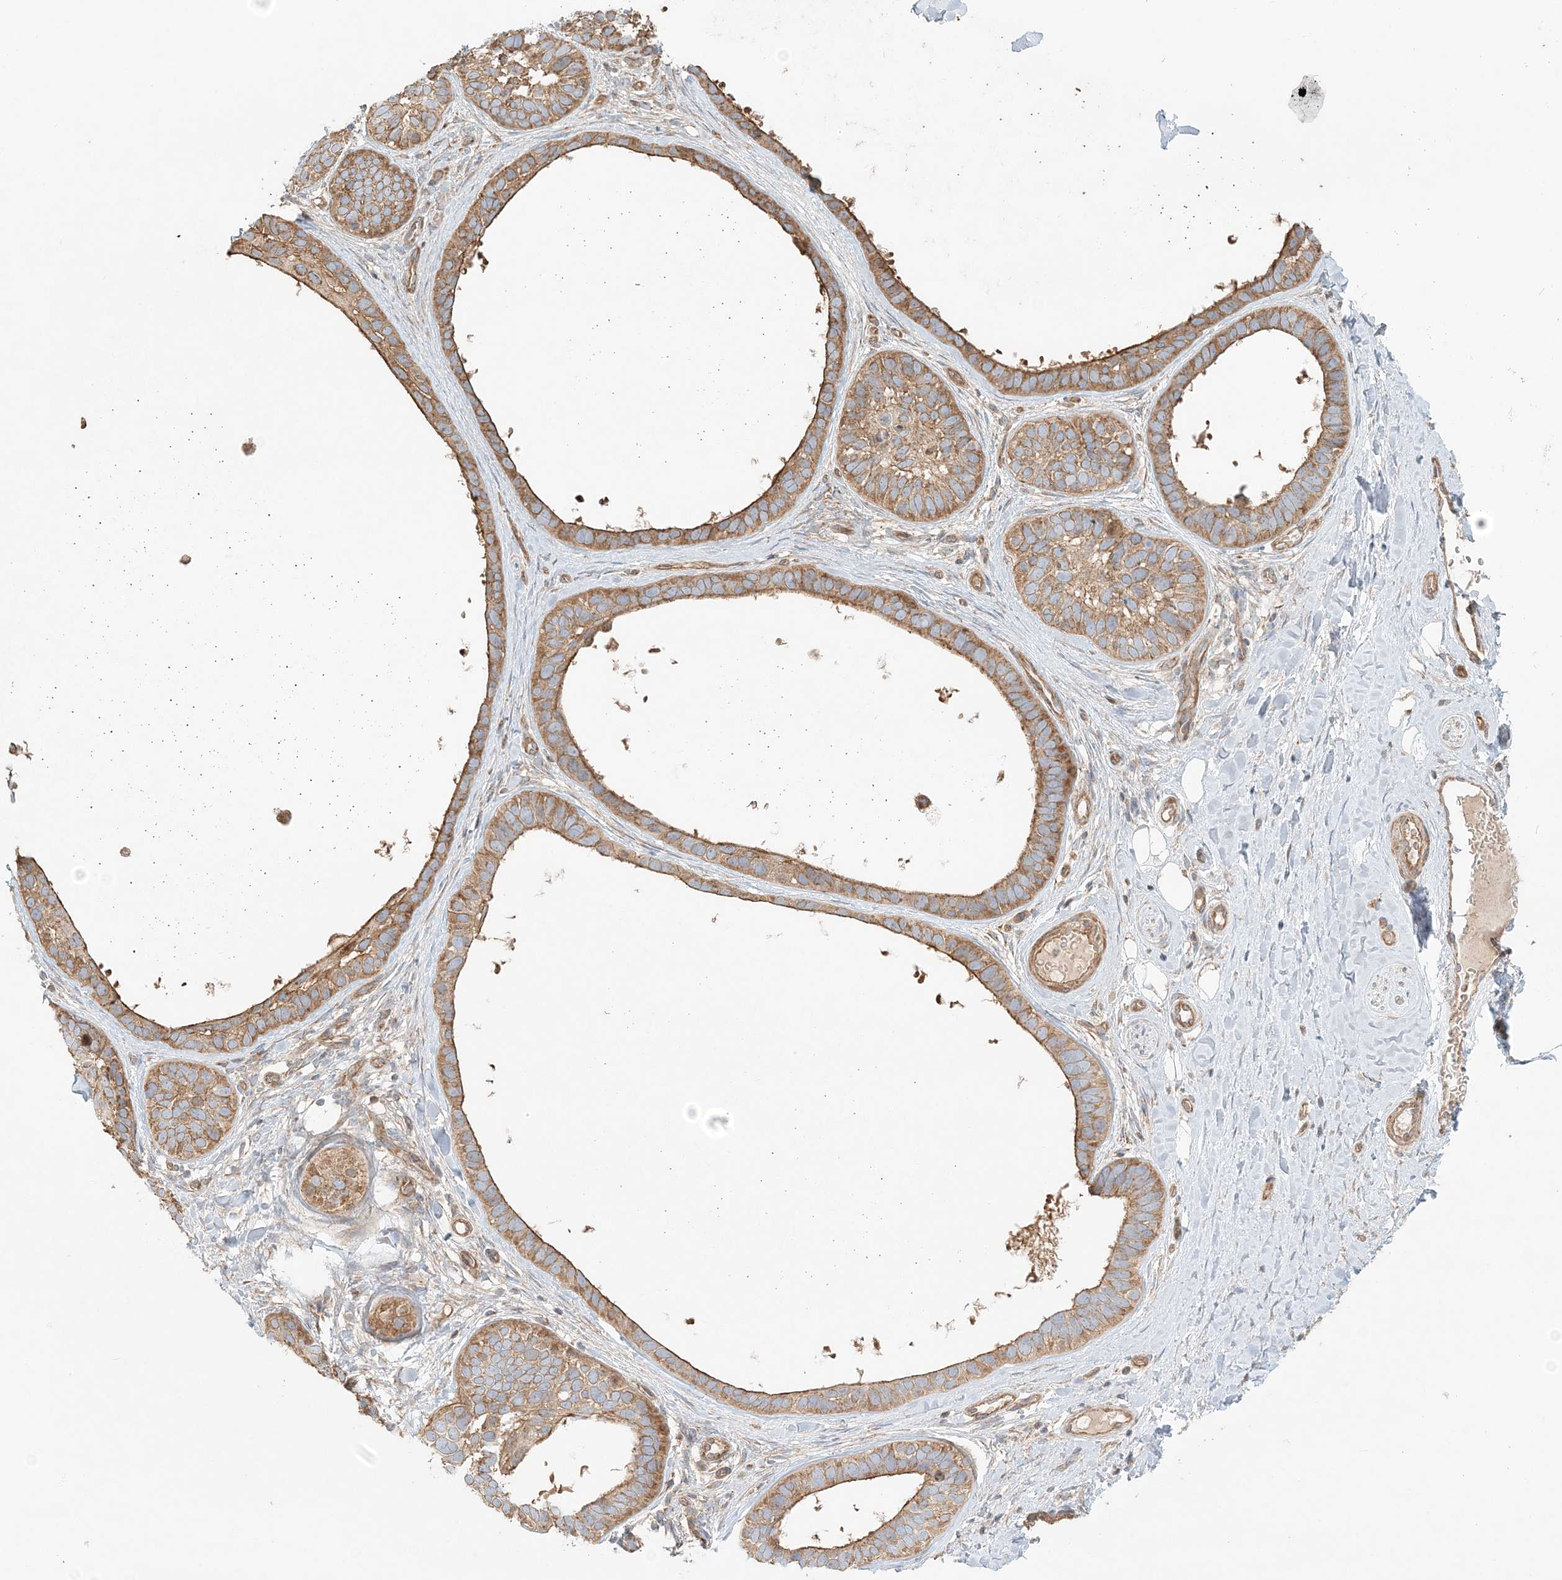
{"staining": {"intensity": "moderate", "quantity": ">75%", "location": "cytoplasmic/membranous"}, "tissue": "skin cancer", "cell_type": "Tumor cells", "image_type": "cancer", "snomed": [{"axis": "morphology", "description": "Basal cell carcinoma"}, {"axis": "topography", "description": "Skin"}], "caption": "Skin basal cell carcinoma stained with DAB (3,3'-diaminobenzidine) immunohistochemistry (IHC) reveals medium levels of moderate cytoplasmic/membranous expression in approximately >75% of tumor cells. (IHC, brightfield microscopy, high magnification).", "gene": "KIAA0232", "patient": {"sex": "male", "age": 62}}